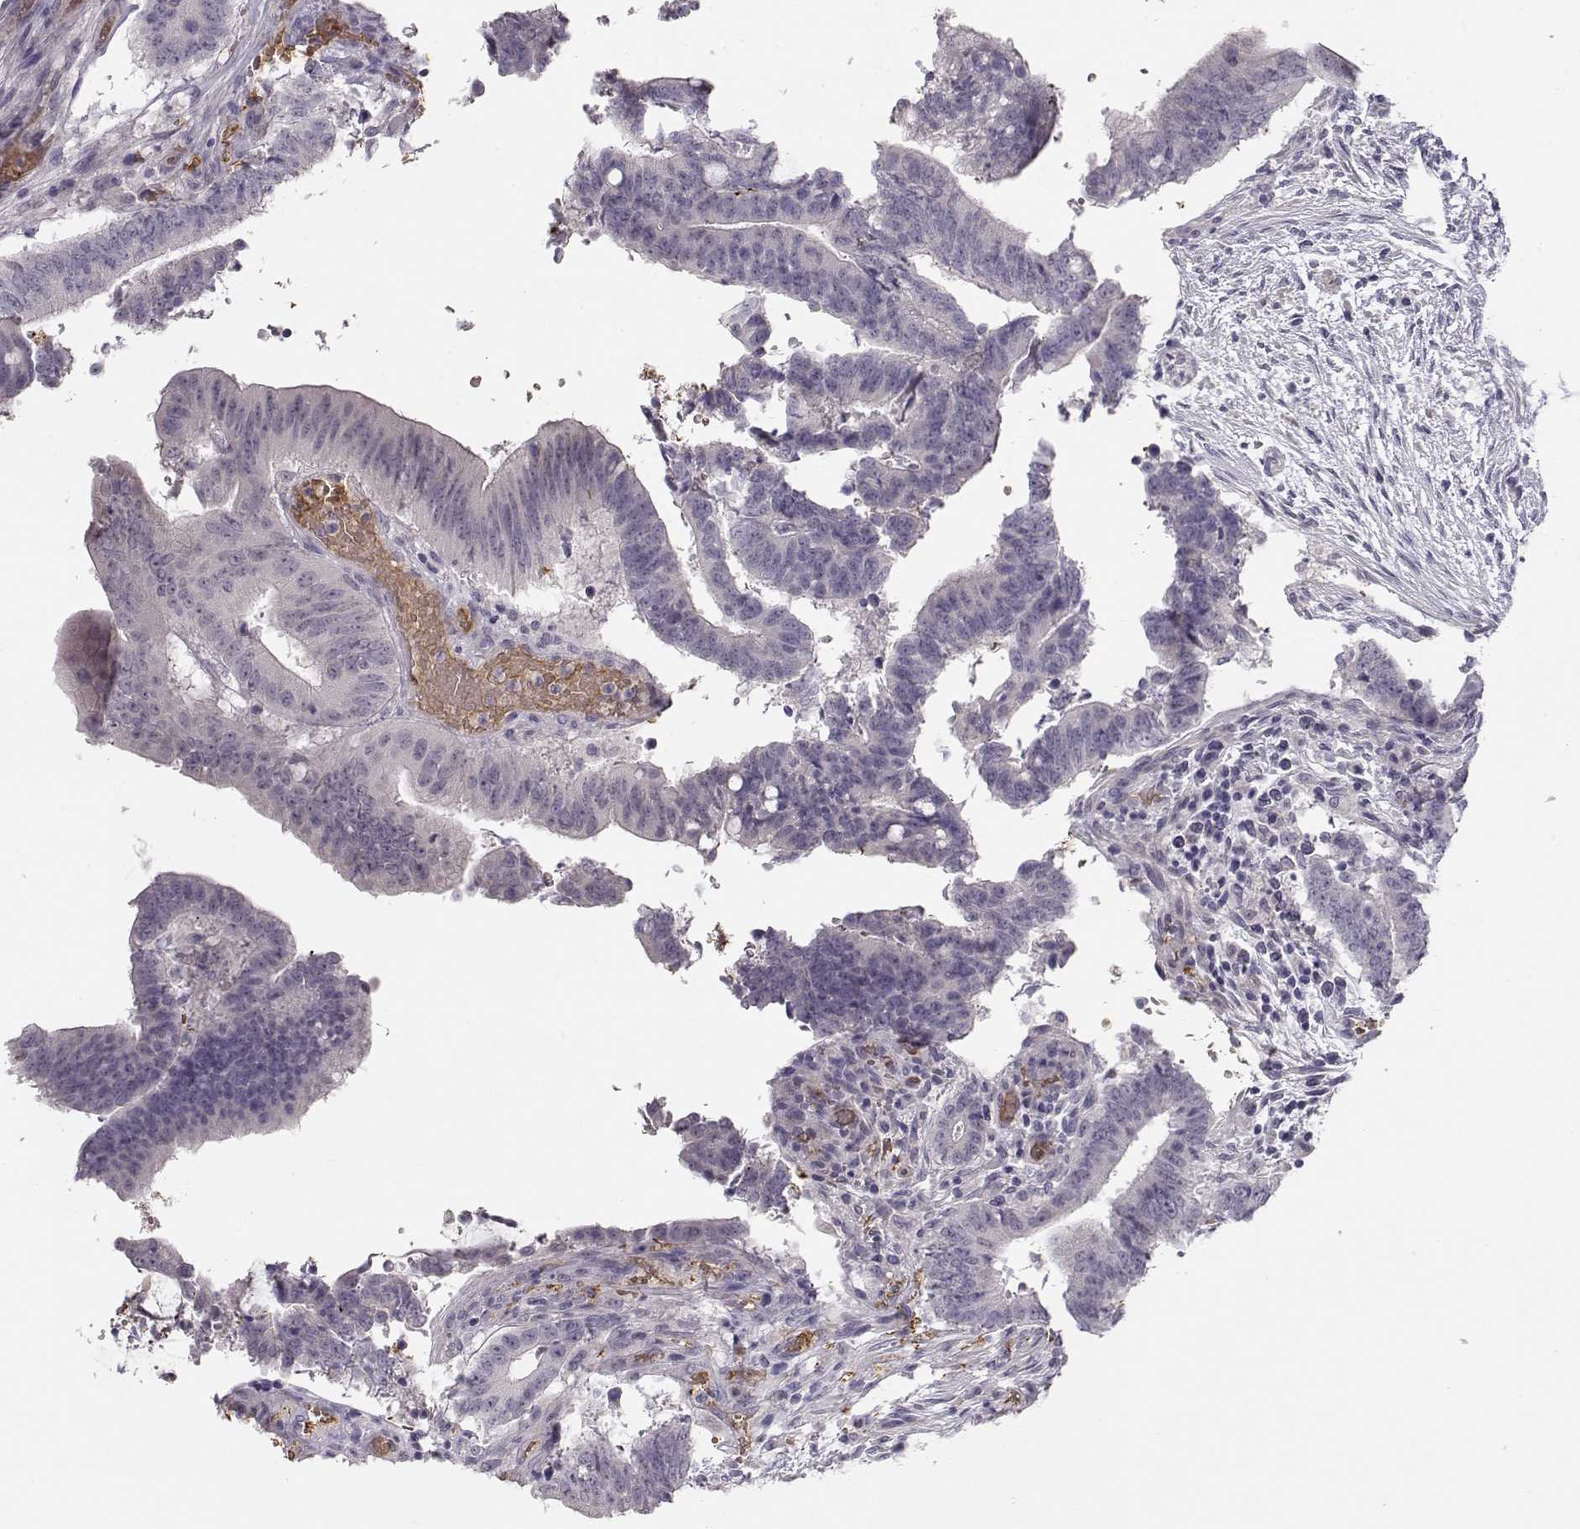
{"staining": {"intensity": "negative", "quantity": "none", "location": "none"}, "tissue": "colorectal cancer", "cell_type": "Tumor cells", "image_type": "cancer", "snomed": [{"axis": "morphology", "description": "Adenocarcinoma, NOS"}, {"axis": "topography", "description": "Colon"}], "caption": "Image shows no protein positivity in tumor cells of colorectal adenocarcinoma tissue.", "gene": "TTC26", "patient": {"sex": "female", "age": 43}}